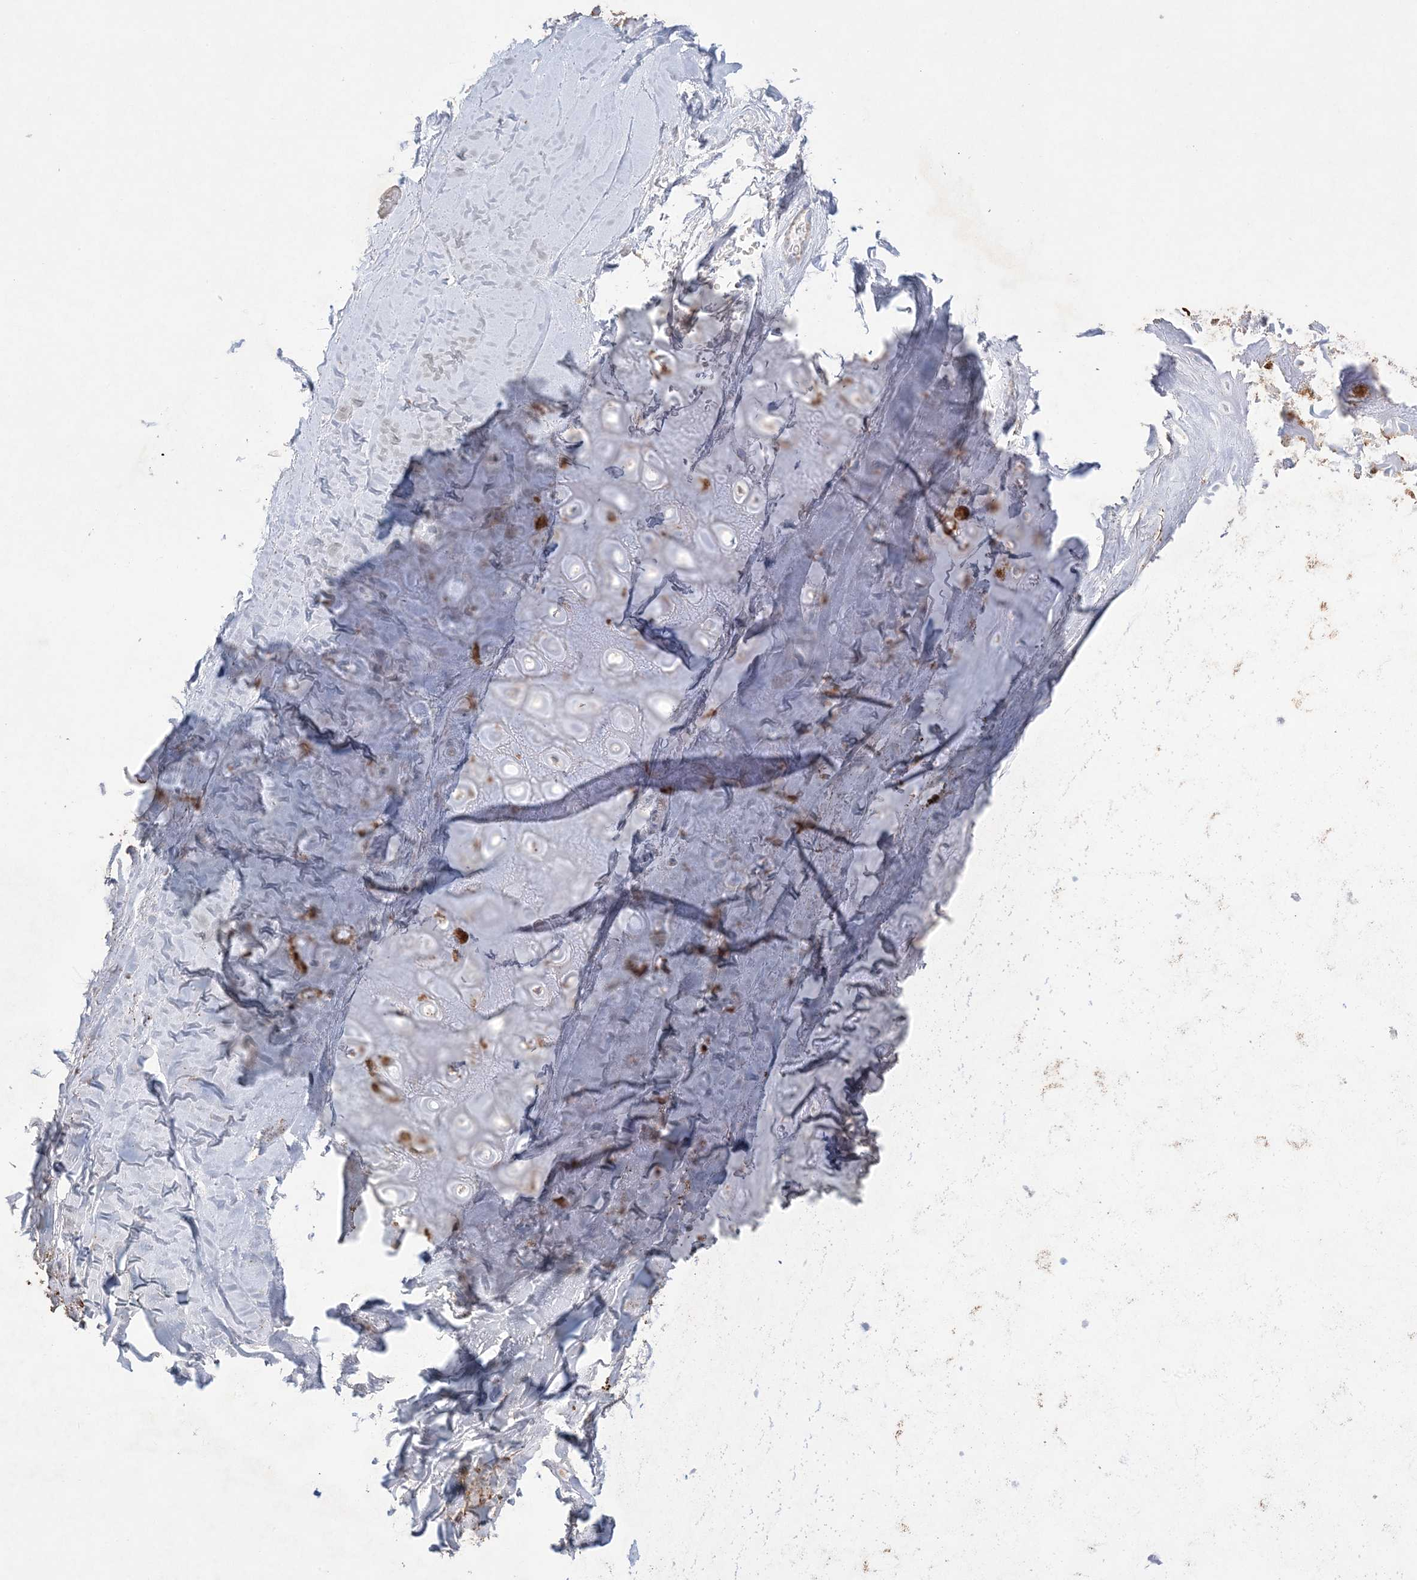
{"staining": {"intensity": "negative", "quantity": "none", "location": "none"}, "tissue": "adipose tissue", "cell_type": "Adipocytes", "image_type": "normal", "snomed": [{"axis": "morphology", "description": "Normal tissue, NOS"}, {"axis": "morphology", "description": "Basal cell carcinoma"}, {"axis": "topography", "description": "Skin"}], "caption": "An image of adipose tissue stained for a protein shows no brown staining in adipocytes. The staining was performed using DAB (3,3'-diaminobenzidine) to visualize the protein expression in brown, while the nuclei were stained in blue with hematoxylin (Magnification: 20x).", "gene": "KCTD6", "patient": {"sex": "female", "age": 89}}